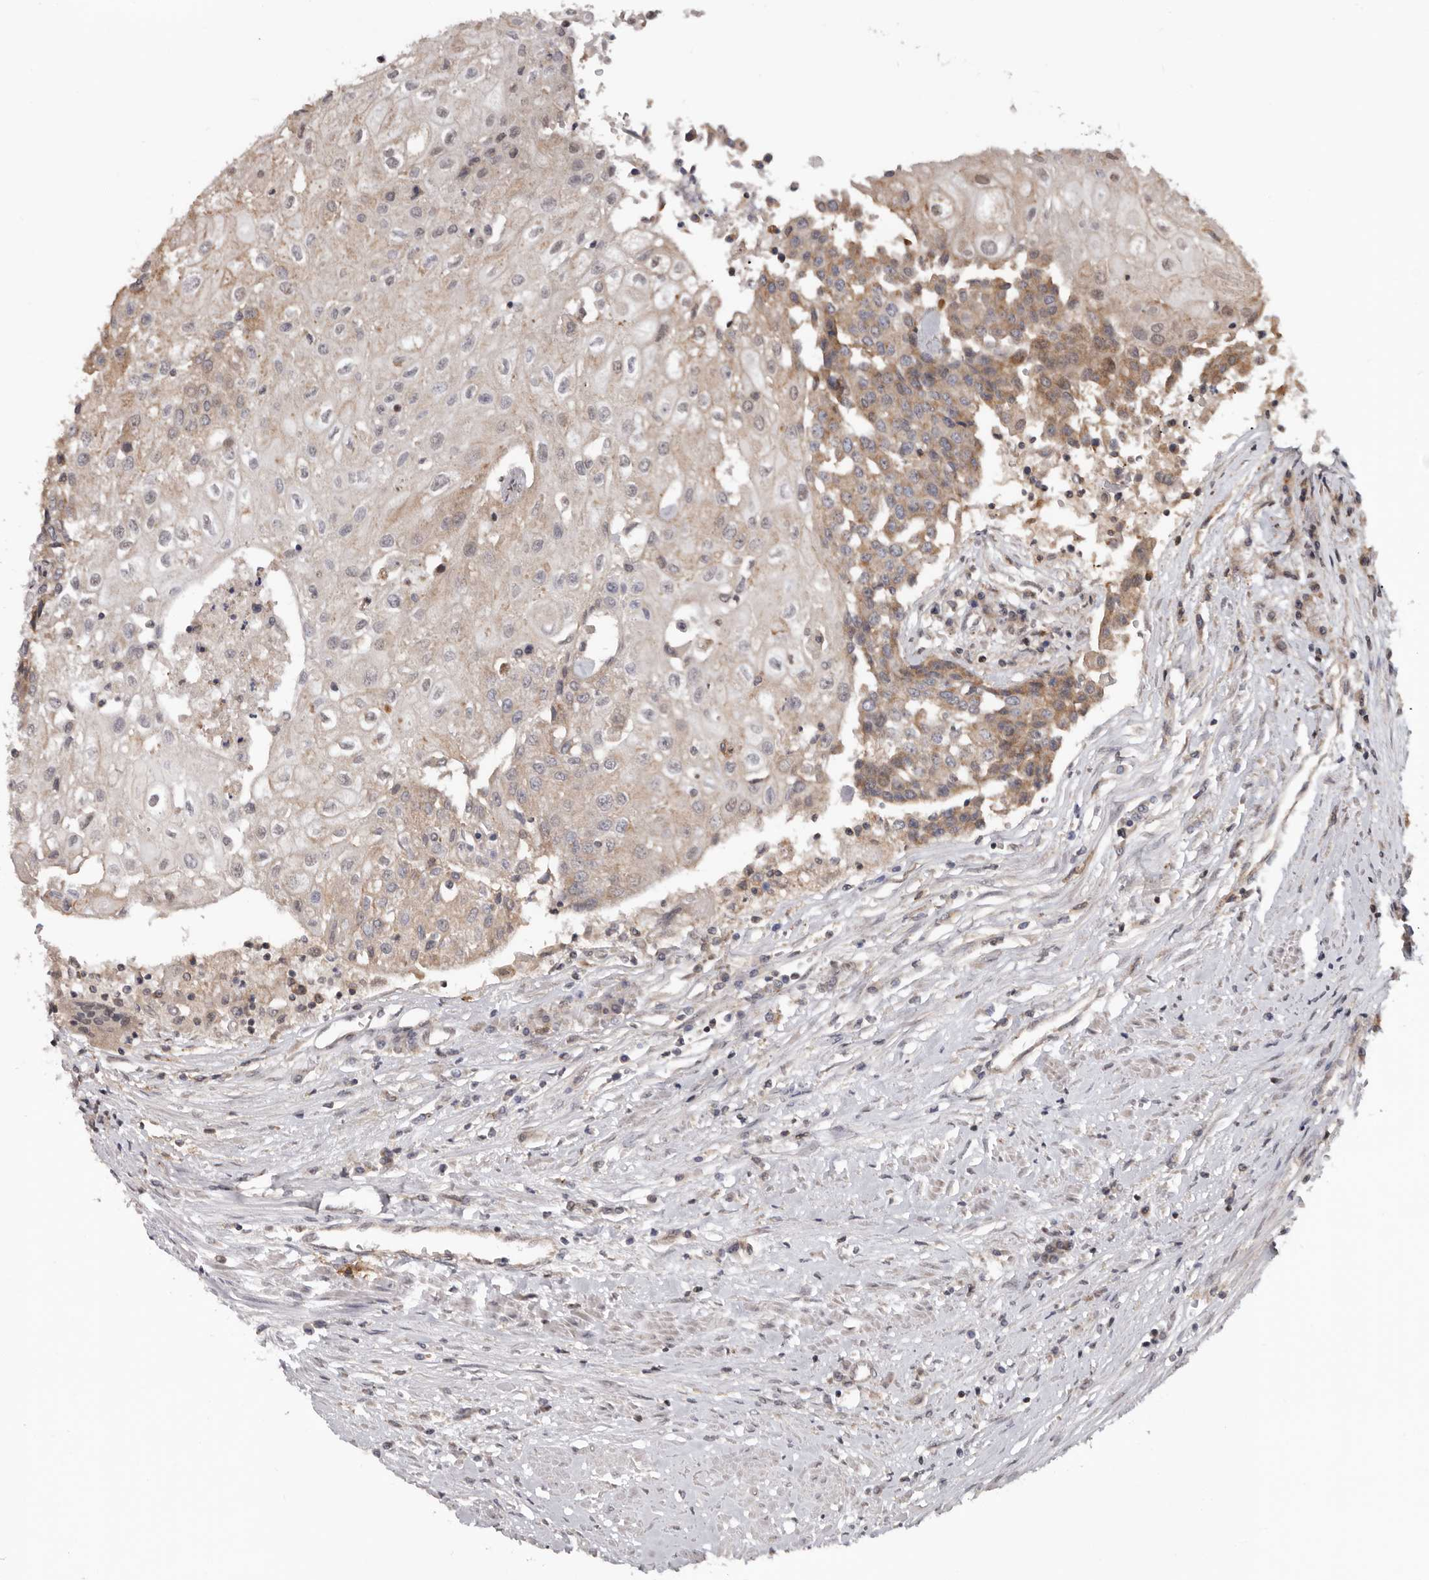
{"staining": {"intensity": "moderate", "quantity": "25%-75%", "location": "cytoplasmic/membranous"}, "tissue": "urothelial cancer", "cell_type": "Tumor cells", "image_type": "cancer", "snomed": [{"axis": "morphology", "description": "Urothelial carcinoma, High grade"}, {"axis": "topography", "description": "Urinary bladder"}], "caption": "IHC photomicrograph of human urothelial cancer stained for a protein (brown), which displays medium levels of moderate cytoplasmic/membranous expression in approximately 25%-75% of tumor cells.", "gene": "MOGAT2", "patient": {"sex": "female", "age": 85}}